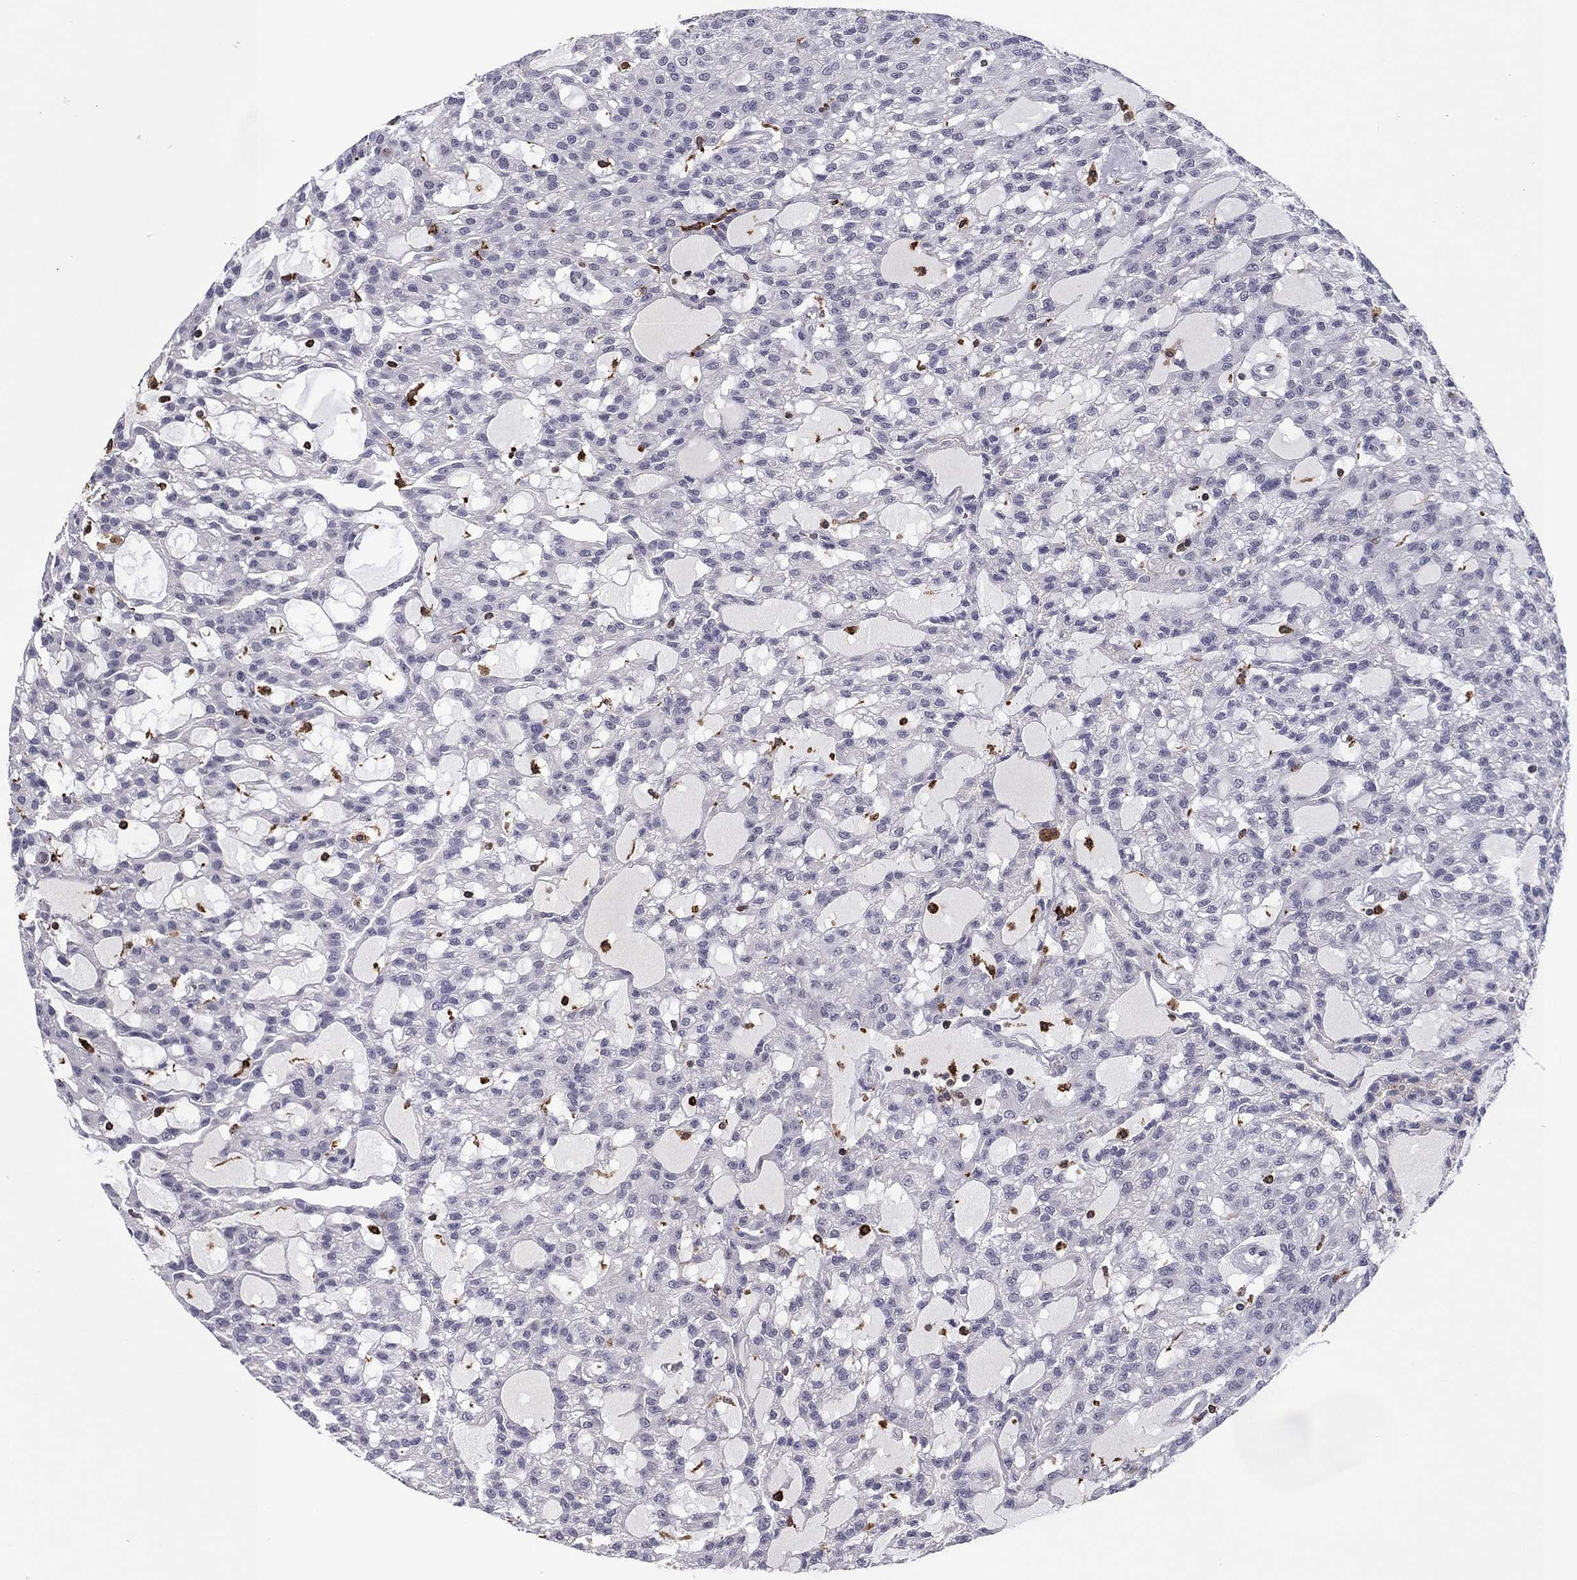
{"staining": {"intensity": "negative", "quantity": "none", "location": "none"}, "tissue": "renal cancer", "cell_type": "Tumor cells", "image_type": "cancer", "snomed": [{"axis": "morphology", "description": "Adenocarcinoma, NOS"}, {"axis": "topography", "description": "Kidney"}], "caption": "Tumor cells show no significant protein expression in renal cancer. Brightfield microscopy of immunohistochemistry (IHC) stained with DAB (brown) and hematoxylin (blue), captured at high magnification.", "gene": "PLCB2", "patient": {"sex": "male", "age": 63}}